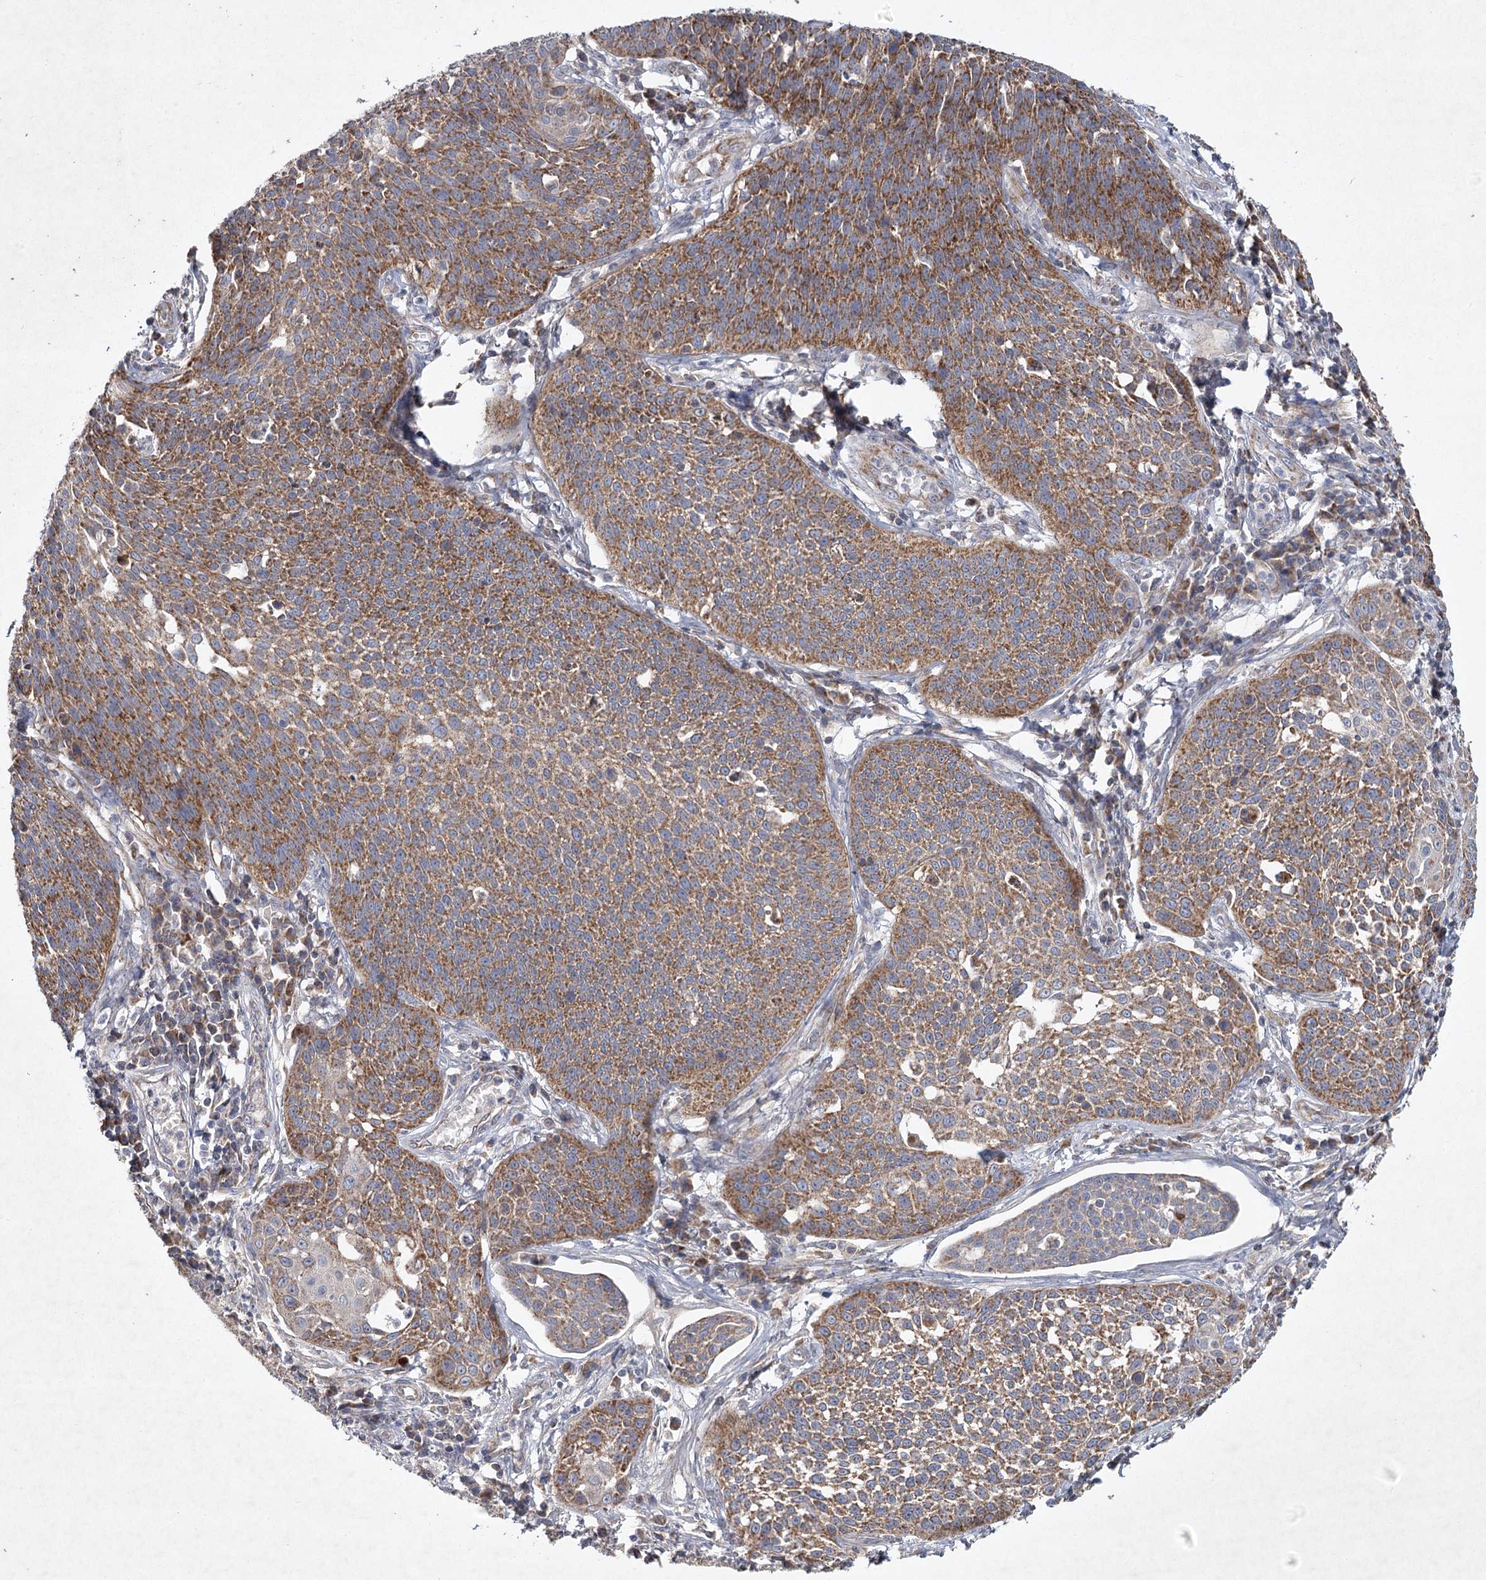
{"staining": {"intensity": "moderate", "quantity": ">75%", "location": "cytoplasmic/membranous"}, "tissue": "cervical cancer", "cell_type": "Tumor cells", "image_type": "cancer", "snomed": [{"axis": "morphology", "description": "Squamous cell carcinoma, NOS"}, {"axis": "topography", "description": "Cervix"}], "caption": "Protein analysis of cervical cancer (squamous cell carcinoma) tissue demonstrates moderate cytoplasmic/membranous expression in approximately >75% of tumor cells.", "gene": "MRPL44", "patient": {"sex": "female", "age": 34}}